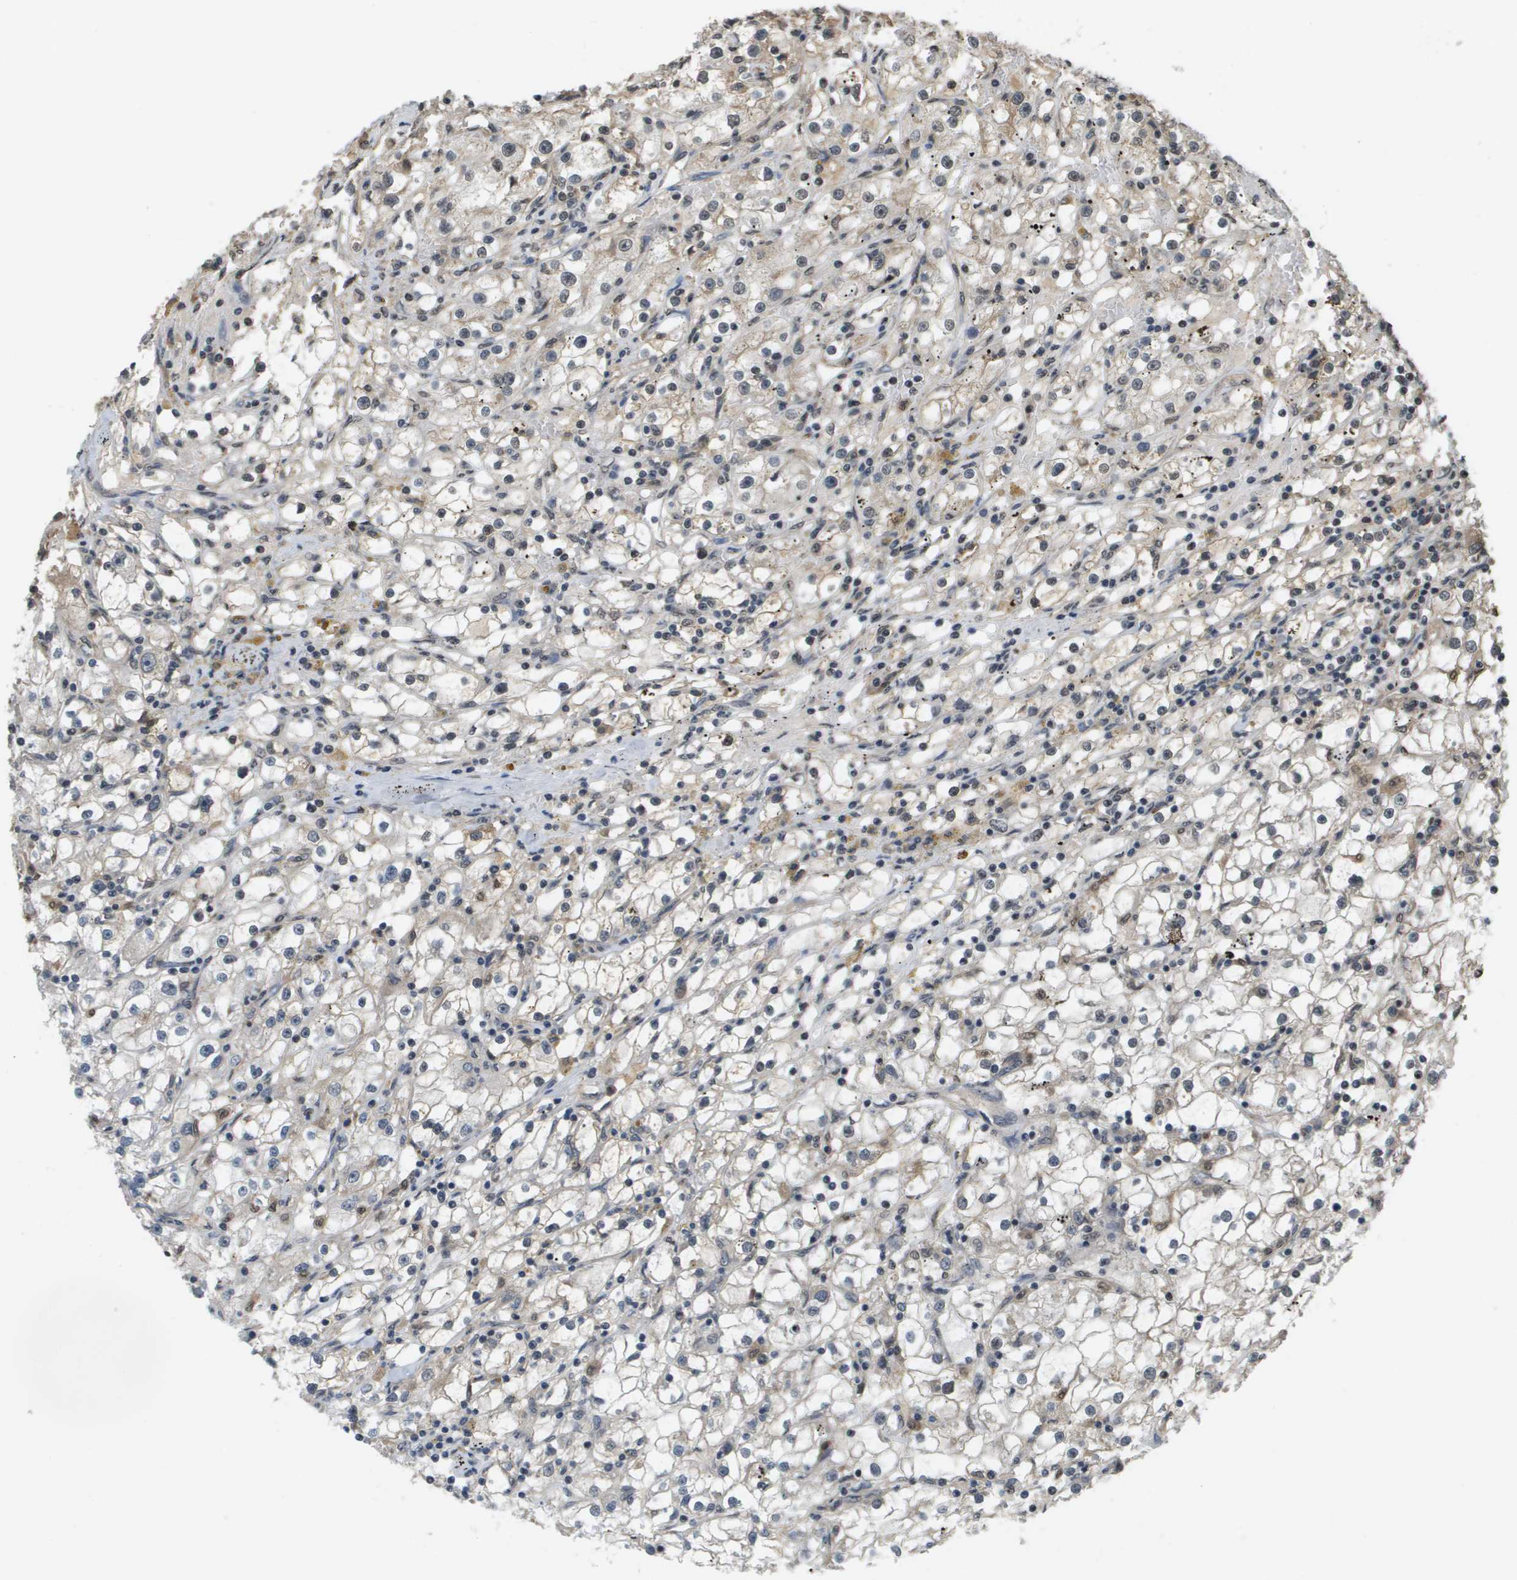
{"staining": {"intensity": "weak", "quantity": "<25%", "location": "cytoplasmic/membranous"}, "tissue": "renal cancer", "cell_type": "Tumor cells", "image_type": "cancer", "snomed": [{"axis": "morphology", "description": "Adenocarcinoma, NOS"}, {"axis": "topography", "description": "Kidney"}], "caption": "Immunohistochemistry (IHC) photomicrograph of neoplastic tissue: human renal adenocarcinoma stained with DAB exhibits no significant protein staining in tumor cells.", "gene": "NDRG2", "patient": {"sex": "male", "age": 56}}